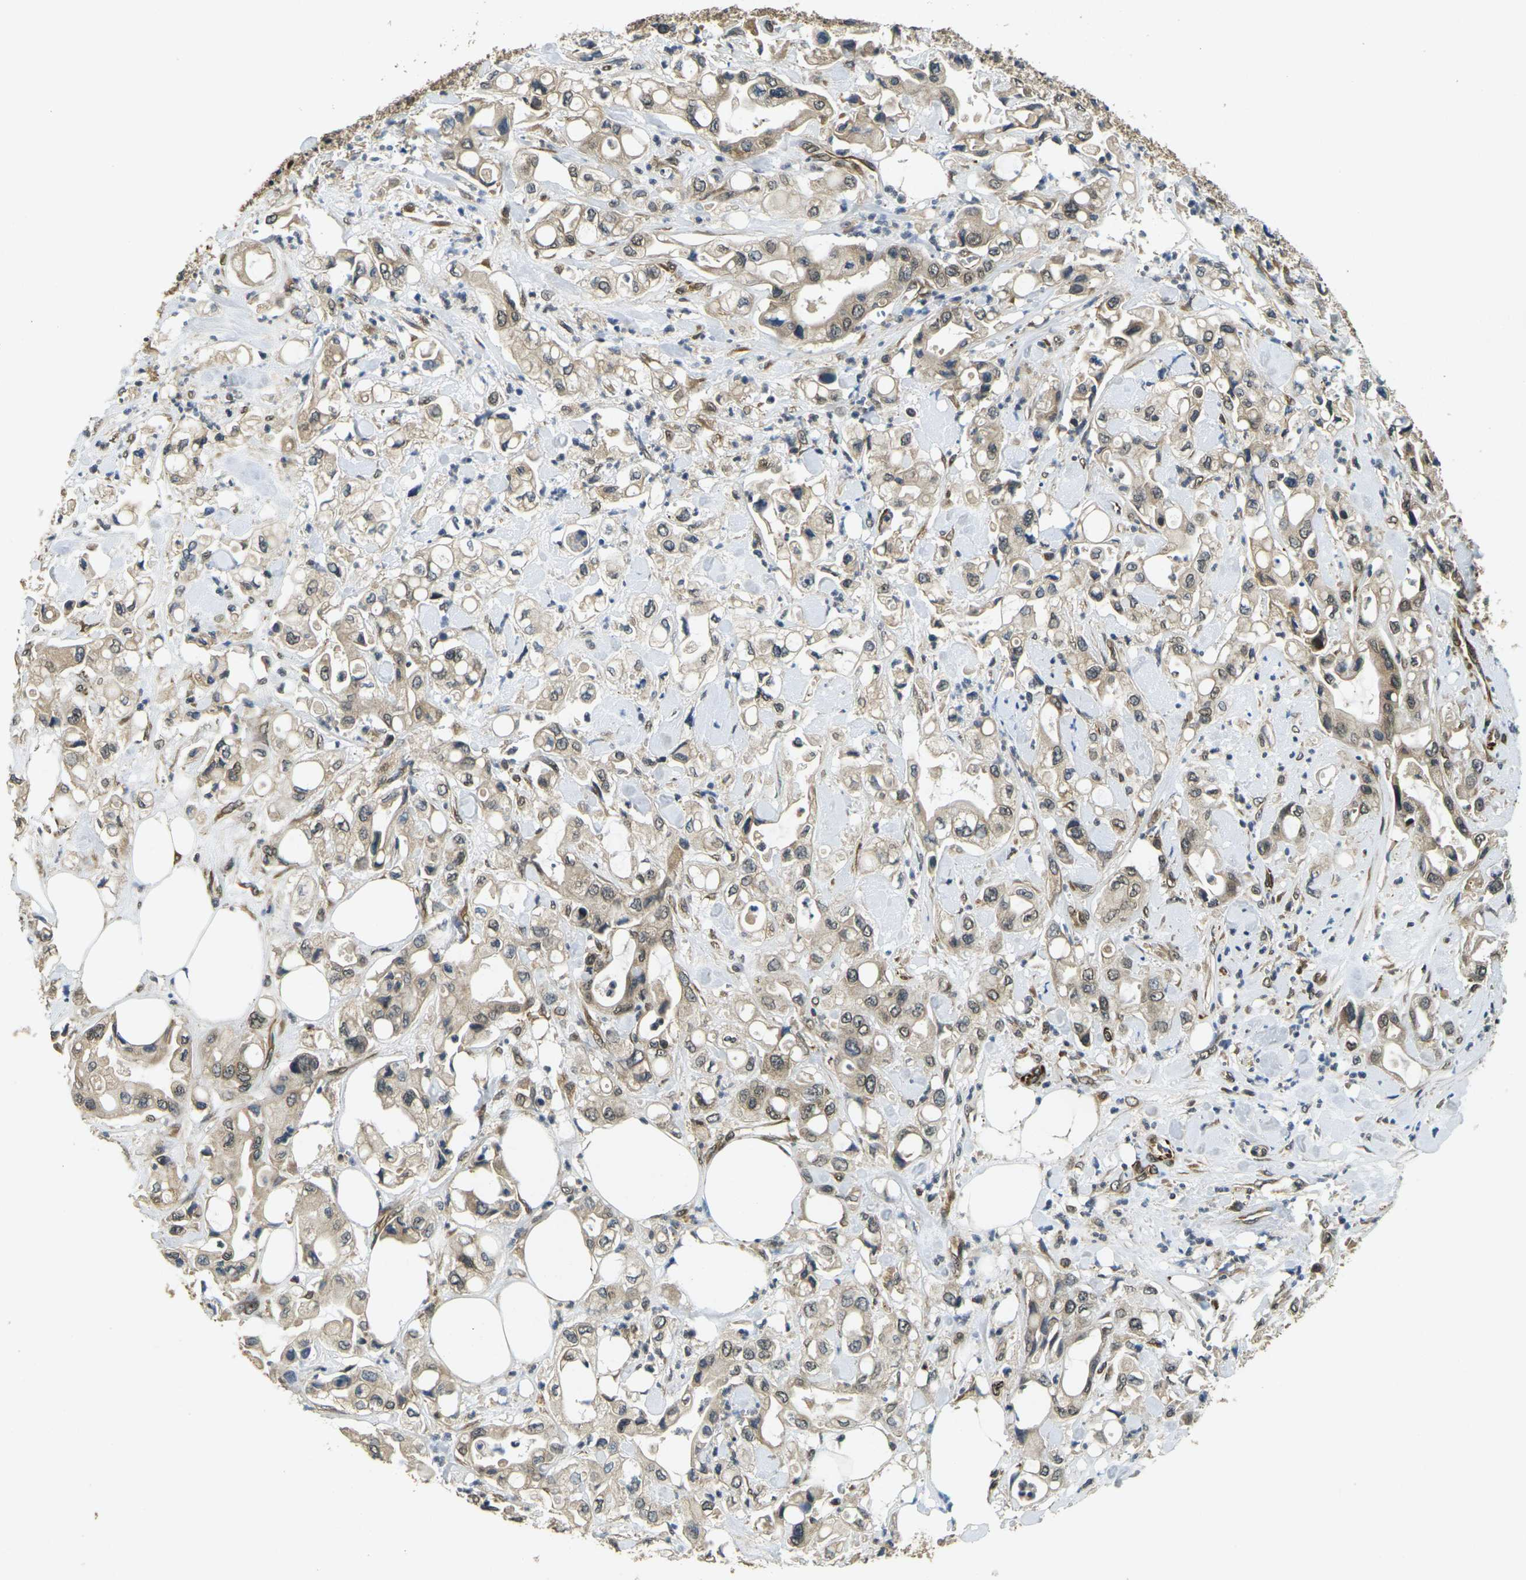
{"staining": {"intensity": "weak", "quantity": "25%-75%", "location": "cytoplasmic/membranous,nuclear"}, "tissue": "pancreatic cancer", "cell_type": "Tumor cells", "image_type": "cancer", "snomed": [{"axis": "morphology", "description": "Adenocarcinoma, NOS"}, {"axis": "topography", "description": "Pancreas"}], "caption": "Brown immunohistochemical staining in pancreatic cancer (adenocarcinoma) reveals weak cytoplasmic/membranous and nuclear expression in about 25%-75% of tumor cells.", "gene": "FUT11", "patient": {"sex": "male", "age": 70}}